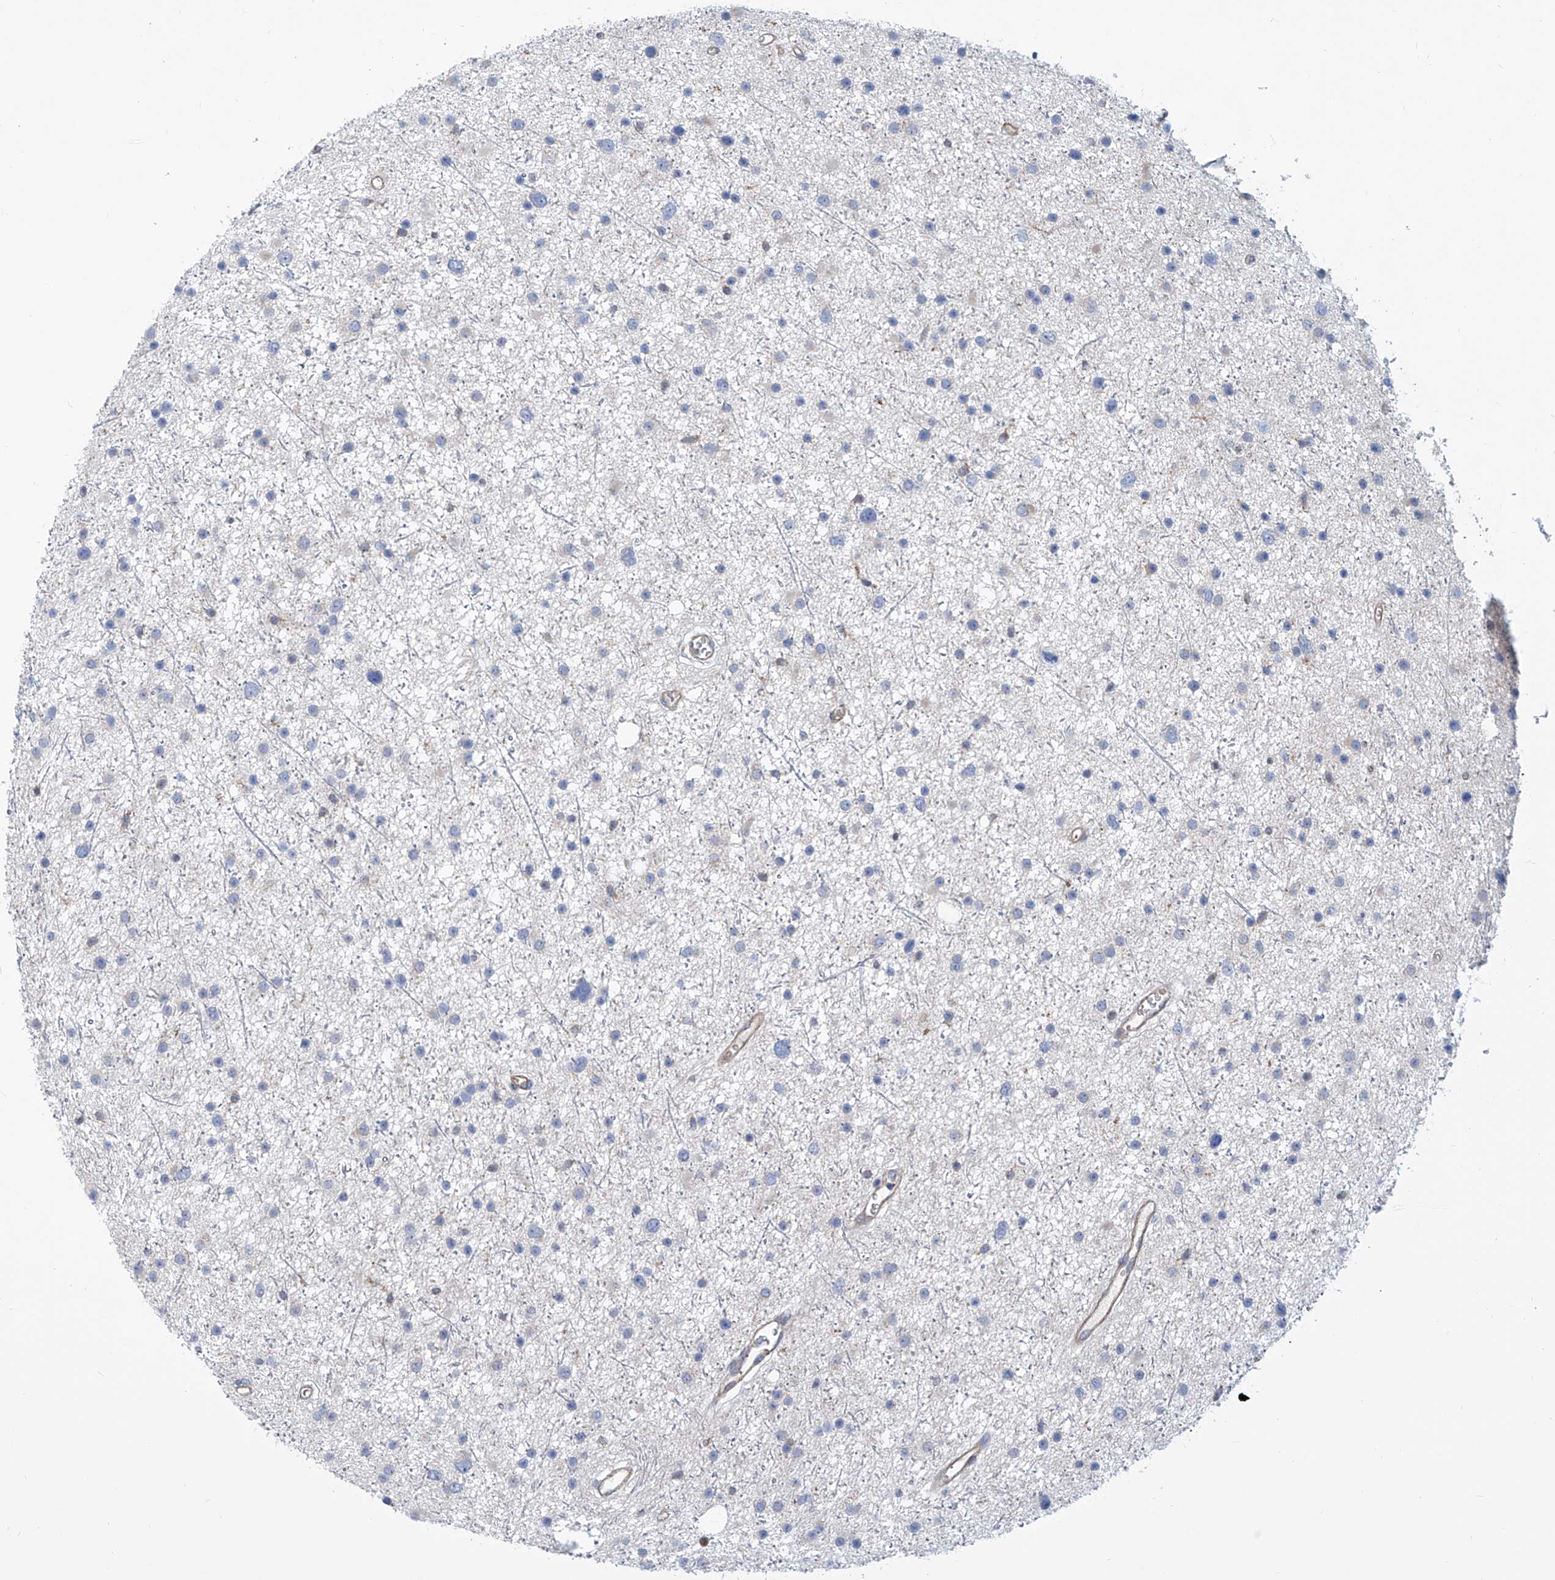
{"staining": {"intensity": "negative", "quantity": "none", "location": "none"}, "tissue": "glioma", "cell_type": "Tumor cells", "image_type": "cancer", "snomed": [{"axis": "morphology", "description": "Glioma, malignant, Low grade"}, {"axis": "topography", "description": "Cerebral cortex"}], "caption": "Human malignant glioma (low-grade) stained for a protein using IHC exhibits no positivity in tumor cells.", "gene": "TNN", "patient": {"sex": "female", "age": 39}}